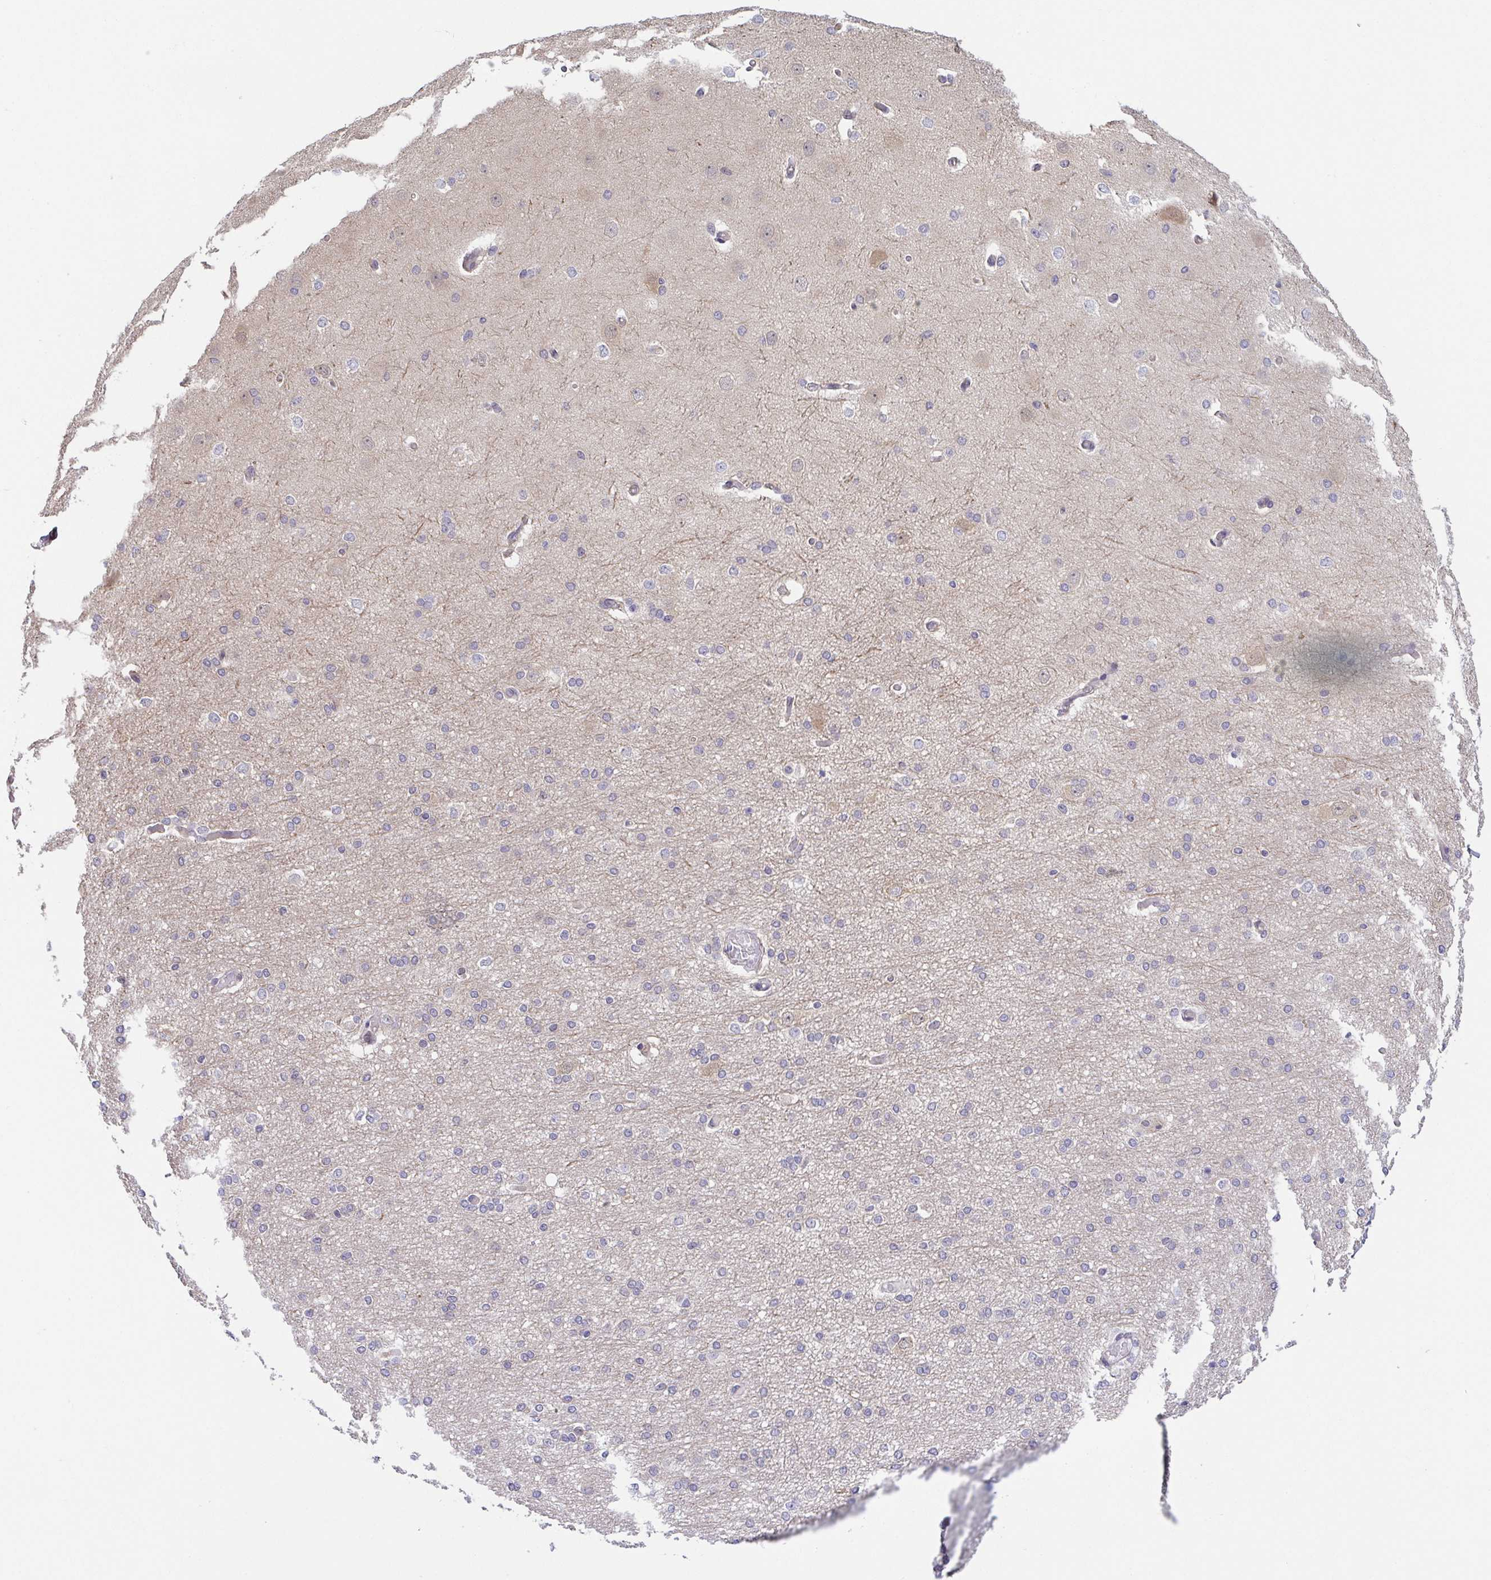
{"staining": {"intensity": "negative", "quantity": "none", "location": "none"}, "tissue": "cerebral cortex", "cell_type": "Endothelial cells", "image_type": "normal", "snomed": [{"axis": "morphology", "description": "Normal tissue, NOS"}, {"axis": "morphology", "description": "Inflammation, NOS"}, {"axis": "topography", "description": "Cerebral cortex"}], "caption": "This is a photomicrograph of IHC staining of unremarkable cerebral cortex, which shows no positivity in endothelial cells.", "gene": "PREPL", "patient": {"sex": "male", "age": 6}}